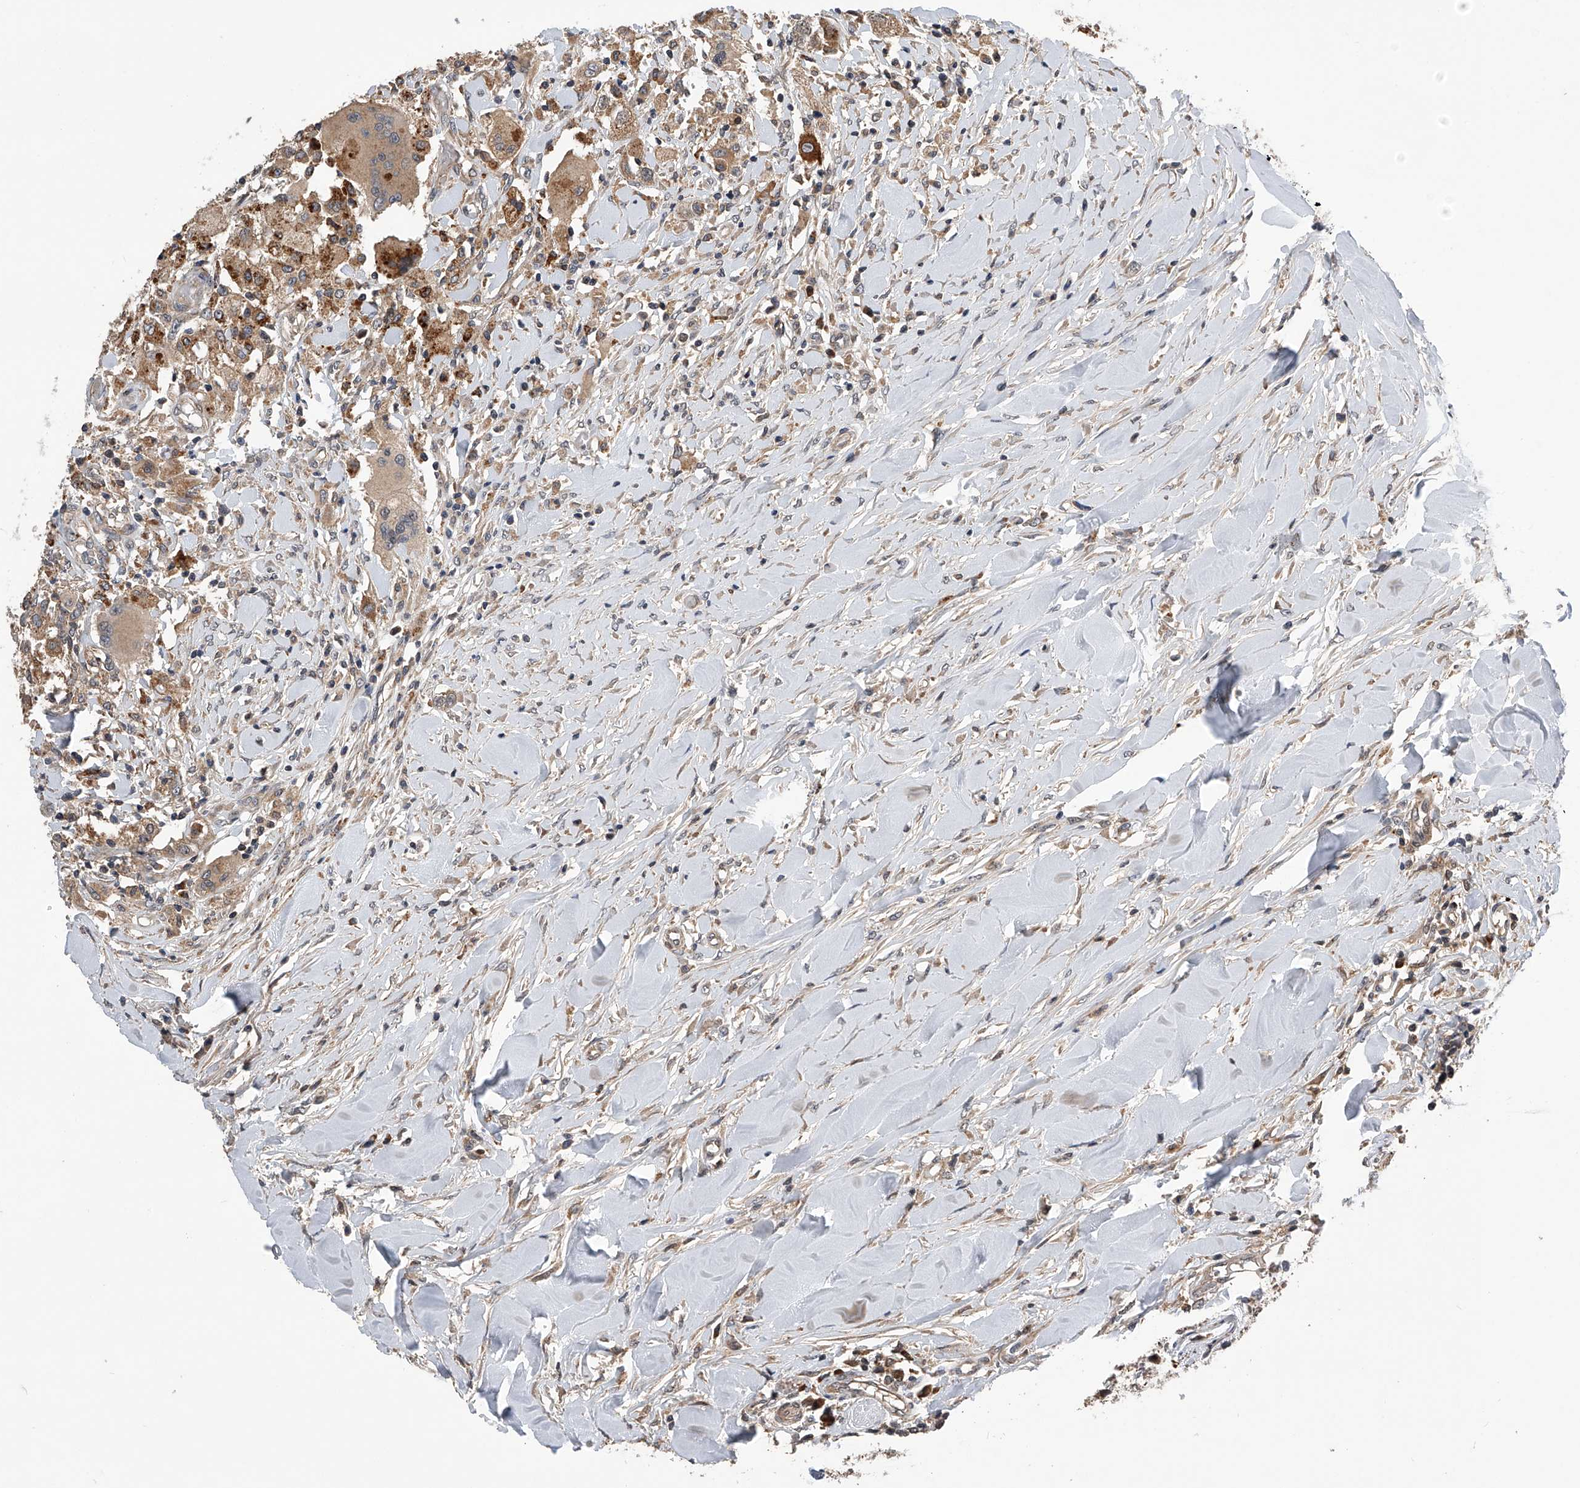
{"staining": {"intensity": "moderate", "quantity": ">75%", "location": "cytoplasmic/membranous"}, "tissue": "head and neck cancer", "cell_type": "Tumor cells", "image_type": "cancer", "snomed": [{"axis": "morphology", "description": "Normal tissue, NOS"}, {"axis": "morphology", "description": "Squamous cell carcinoma, NOS"}, {"axis": "topography", "description": "Skeletal muscle"}, {"axis": "topography", "description": "Head-Neck"}], "caption": "Protein staining of head and neck squamous cell carcinoma tissue displays moderate cytoplasmic/membranous expression in about >75% of tumor cells. The protein is stained brown, and the nuclei are stained in blue (DAB IHC with brightfield microscopy, high magnification).", "gene": "SPOCK1", "patient": {"sex": "male", "age": 51}}